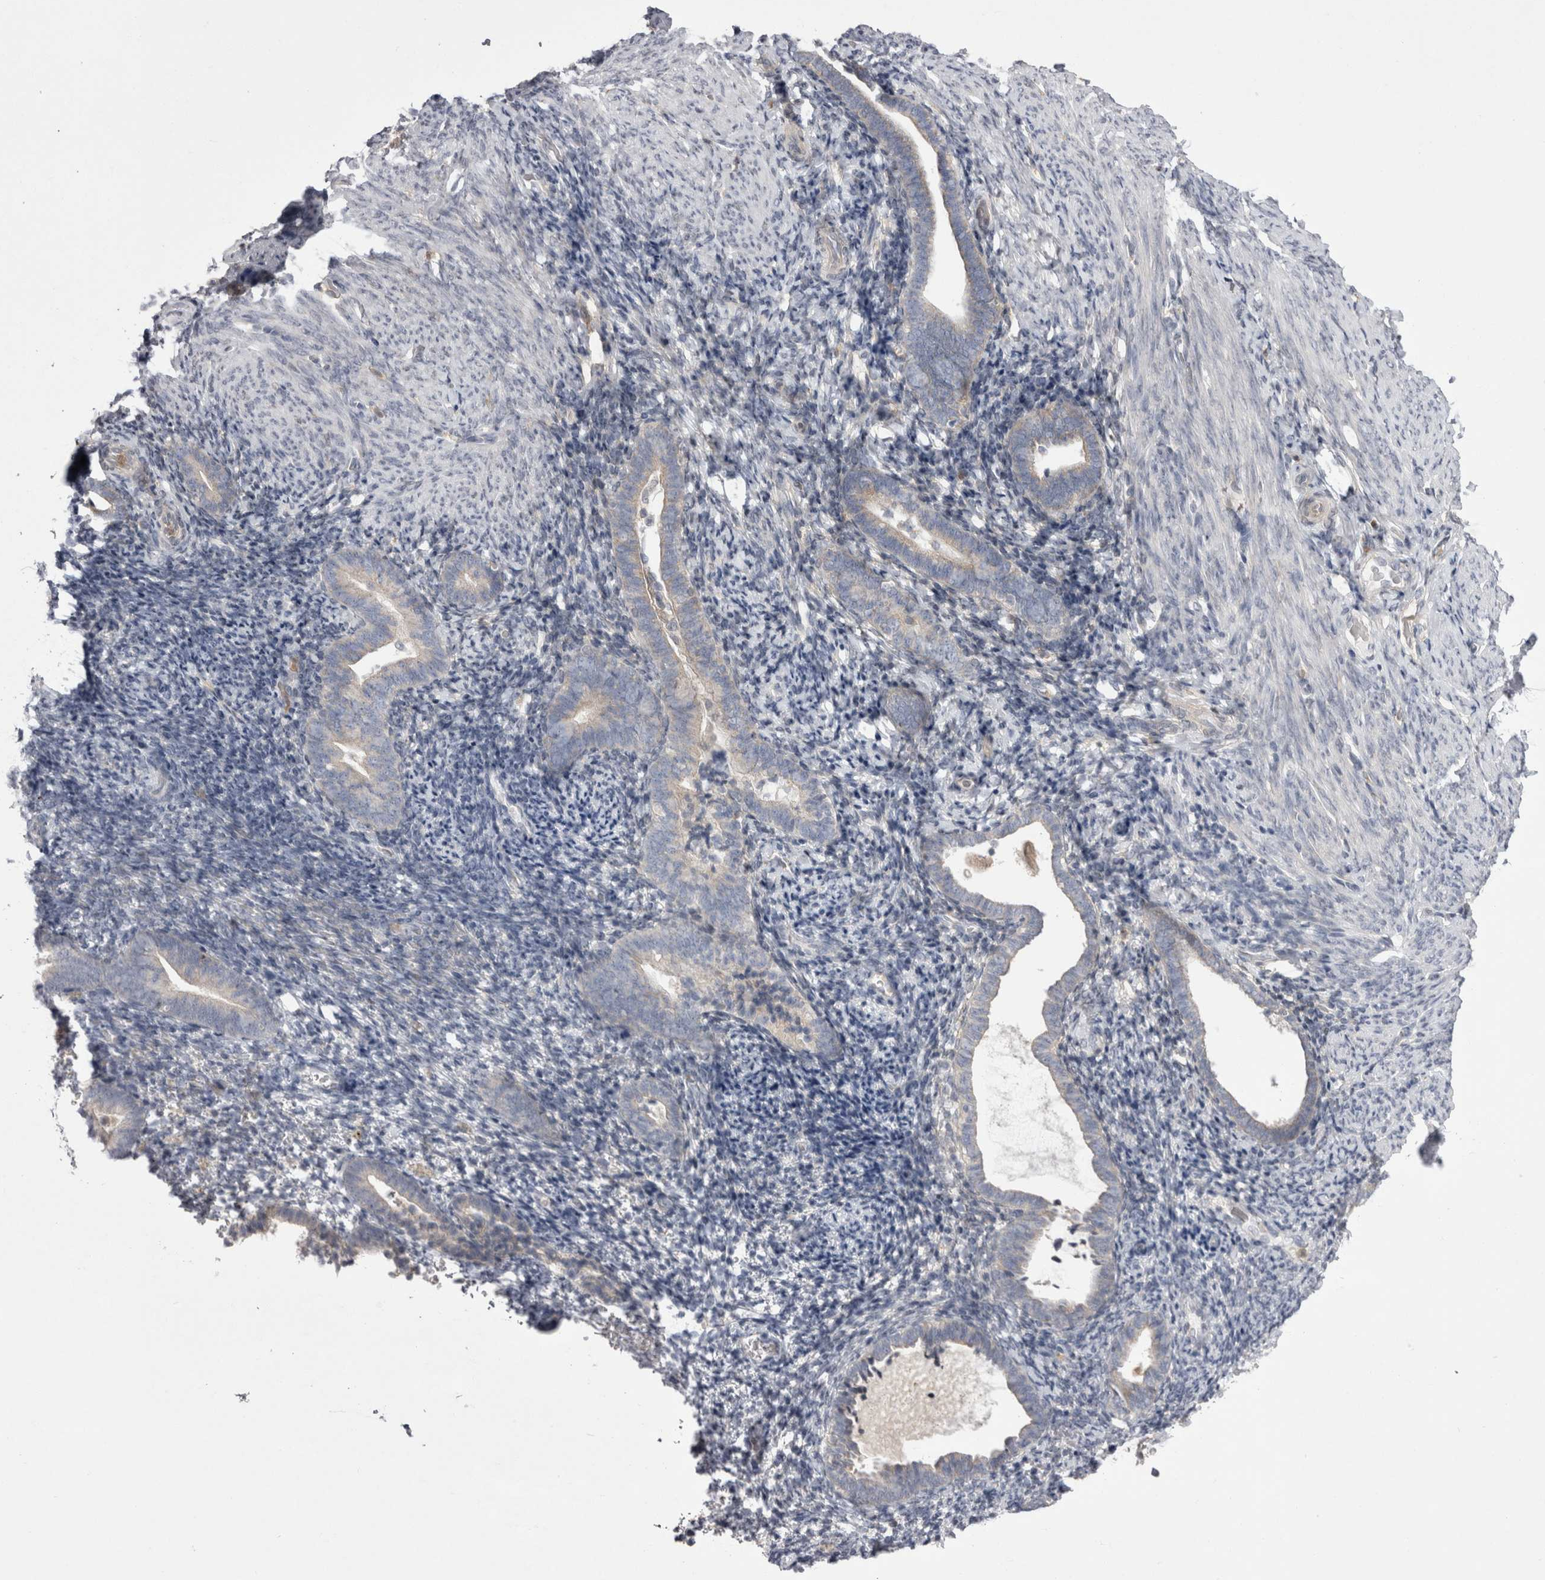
{"staining": {"intensity": "negative", "quantity": "none", "location": "none"}, "tissue": "endometrium", "cell_type": "Cells in endometrial stroma", "image_type": "normal", "snomed": [{"axis": "morphology", "description": "Normal tissue, NOS"}, {"axis": "topography", "description": "Endometrium"}], "caption": "DAB immunohistochemical staining of normal human endometrium shows no significant positivity in cells in endometrial stroma.", "gene": "CHIC1", "patient": {"sex": "female", "age": 51}}